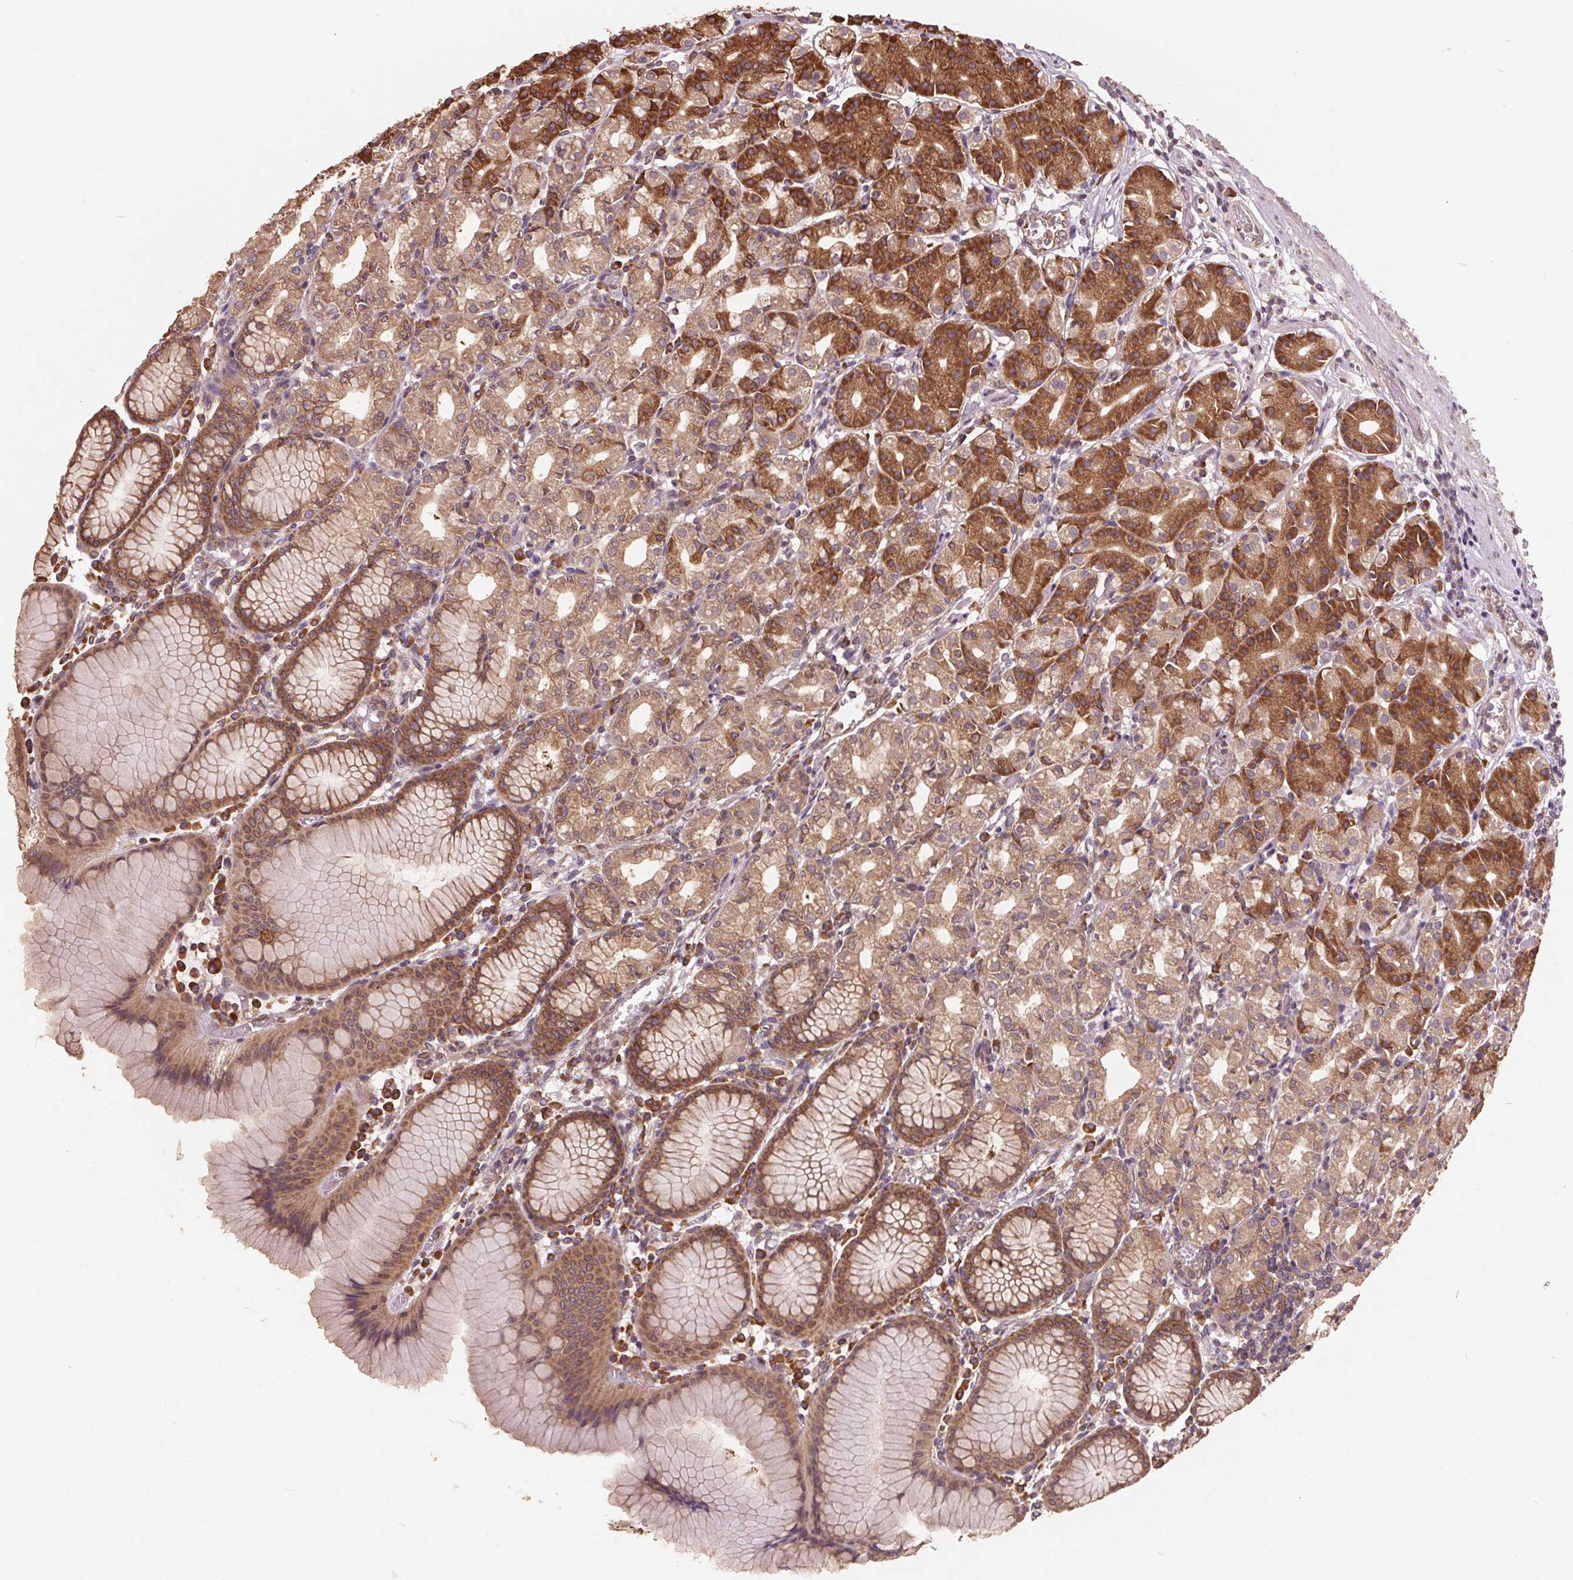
{"staining": {"intensity": "strong", "quantity": "25%-75%", "location": "cytoplasmic/membranous"}, "tissue": "stomach", "cell_type": "Glandular cells", "image_type": "normal", "snomed": [{"axis": "morphology", "description": "Normal tissue, NOS"}, {"axis": "topography", "description": "Stomach"}], "caption": "Immunohistochemical staining of unremarkable human stomach demonstrates strong cytoplasmic/membranous protein staining in about 25%-75% of glandular cells. (Brightfield microscopy of DAB IHC at high magnification).", "gene": "EIF2S1", "patient": {"sex": "female", "age": 57}}